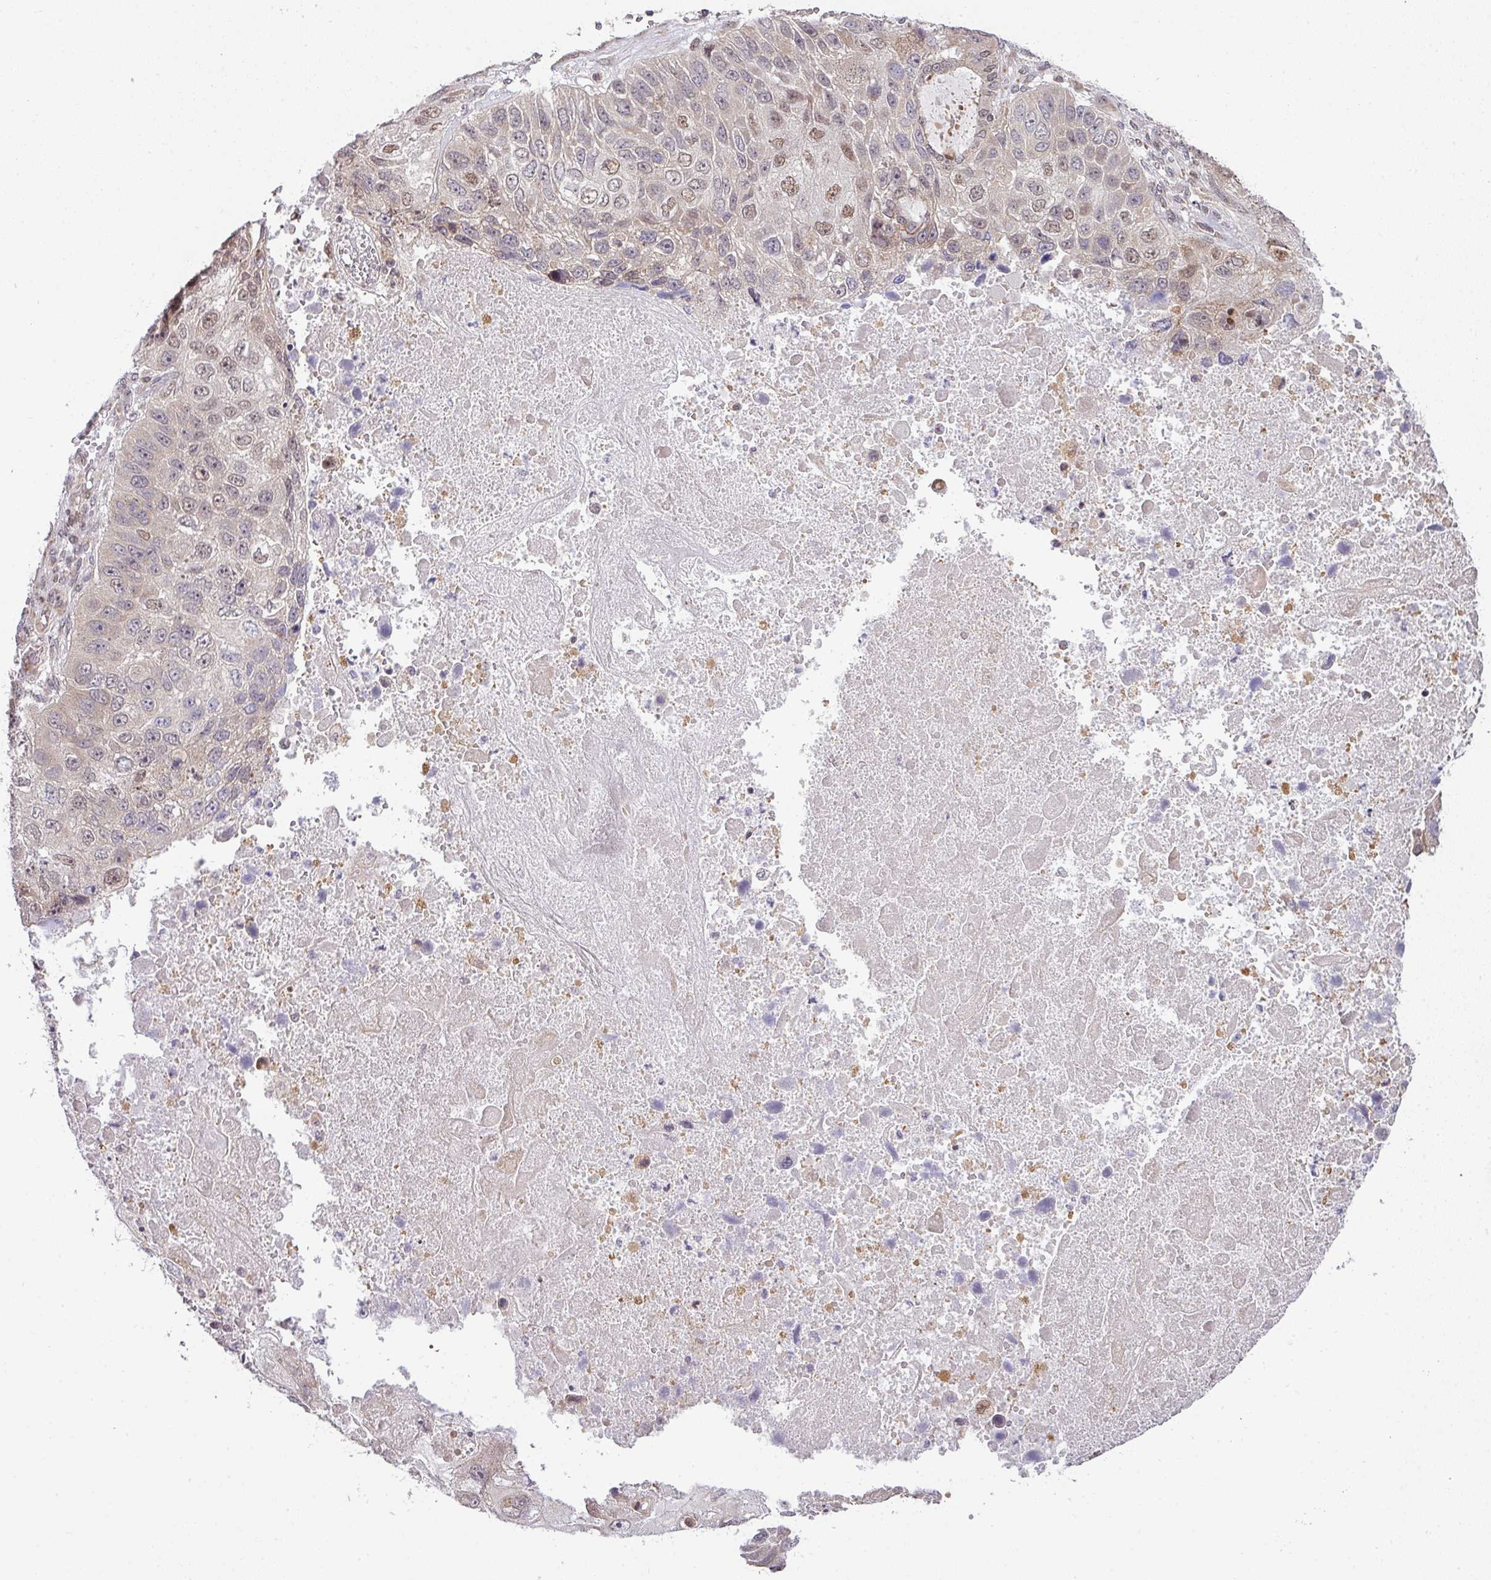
{"staining": {"intensity": "moderate", "quantity": "<25%", "location": "nuclear"}, "tissue": "lung cancer", "cell_type": "Tumor cells", "image_type": "cancer", "snomed": [{"axis": "morphology", "description": "Squamous cell carcinoma, NOS"}, {"axis": "topography", "description": "Lung"}], "caption": "Human squamous cell carcinoma (lung) stained for a protein (brown) reveals moderate nuclear positive expression in about <25% of tumor cells.", "gene": "PLK1", "patient": {"sex": "male", "age": 61}}